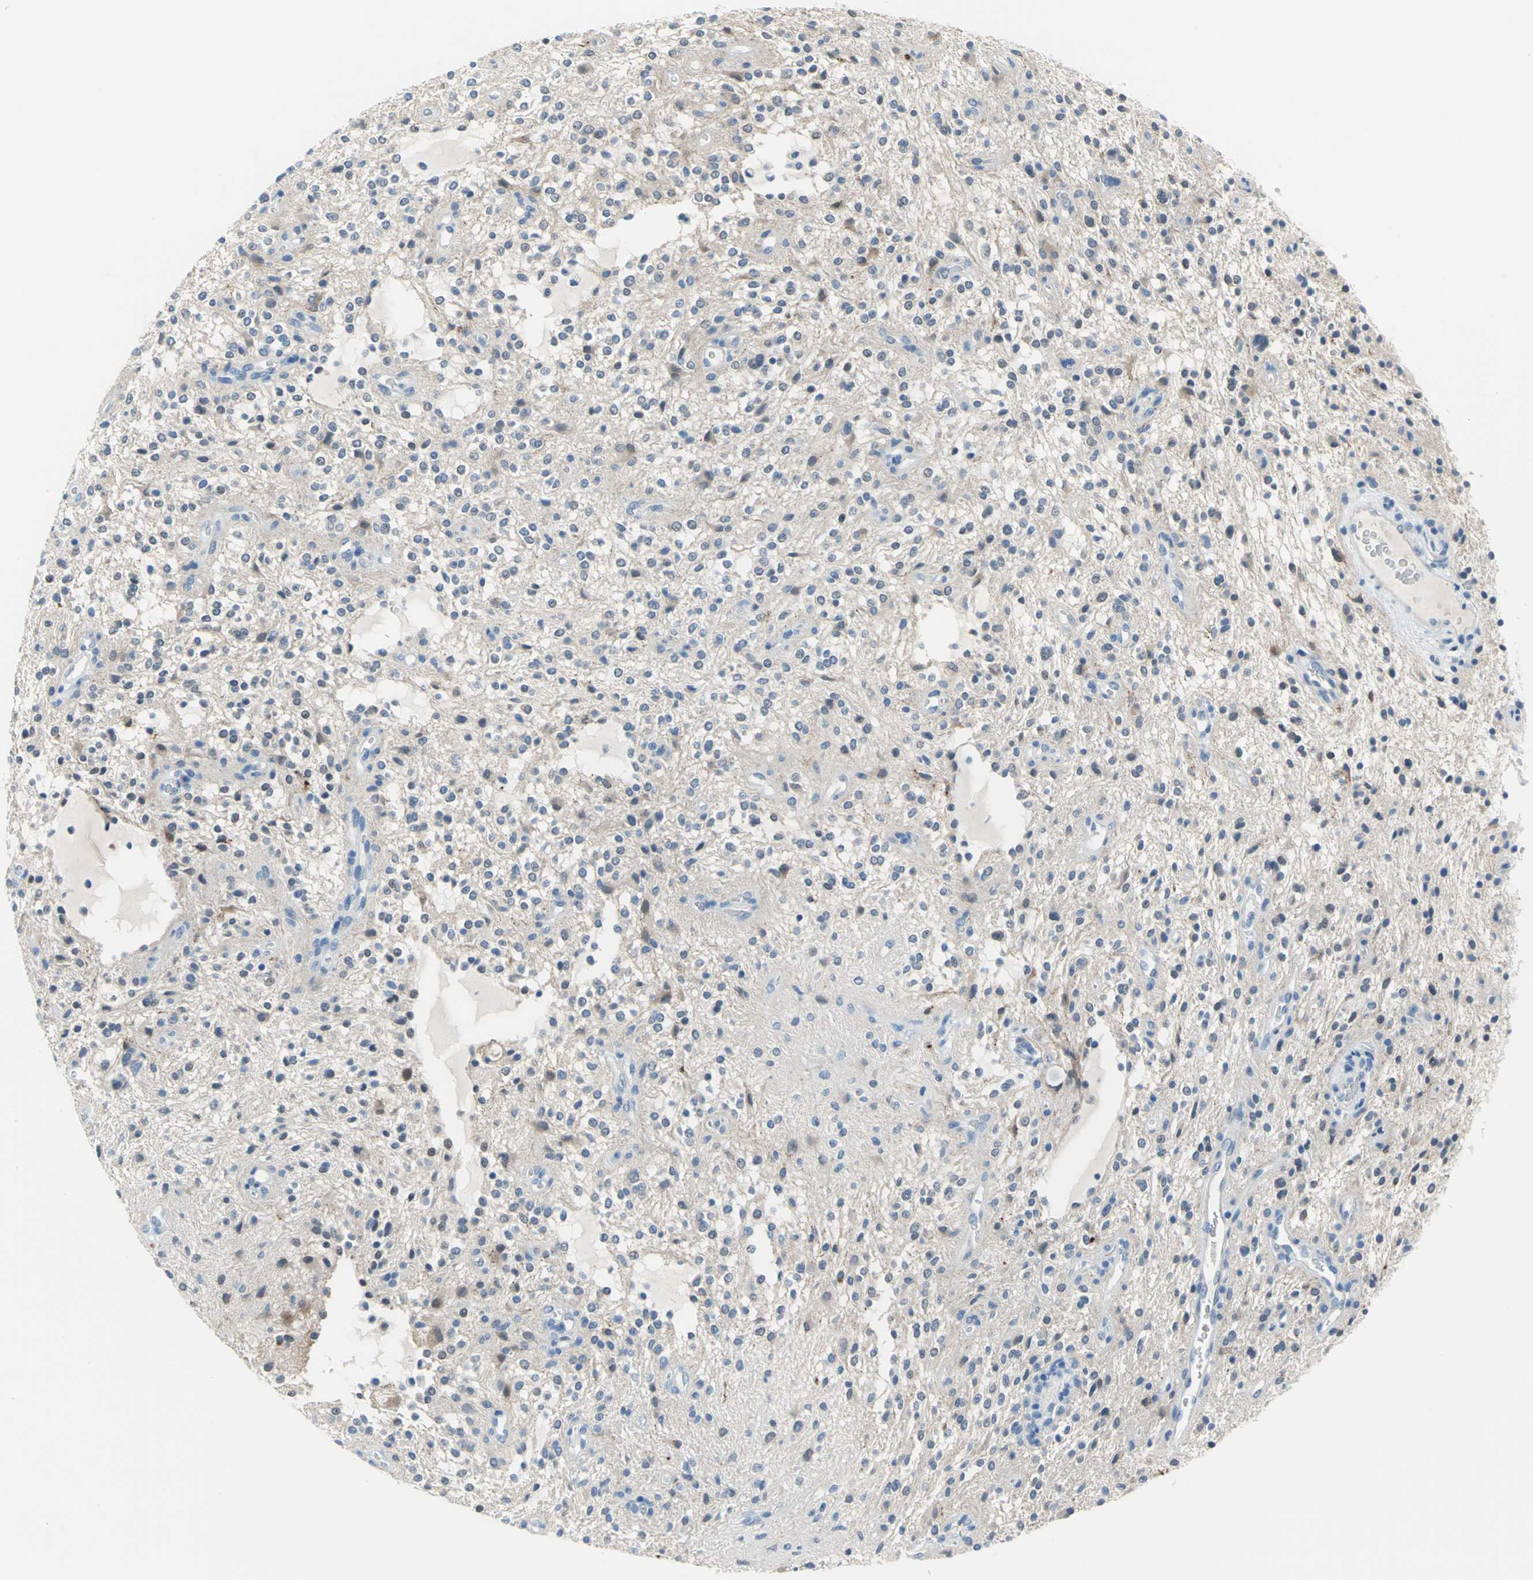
{"staining": {"intensity": "negative", "quantity": "none", "location": "none"}, "tissue": "glioma", "cell_type": "Tumor cells", "image_type": "cancer", "snomed": [{"axis": "morphology", "description": "Glioma, malignant, NOS"}, {"axis": "topography", "description": "Cerebellum"}], "caption": "IHC micrograph of neoplastic tissue: human glioma stained with DAB exhibits no significant protein staining in tumor cells. (DAB immunohistochemistry visualized using brightfield microscopy, high magnification).", "gene": "MUC4", "patient": {"sex": "female", "age": 10}}